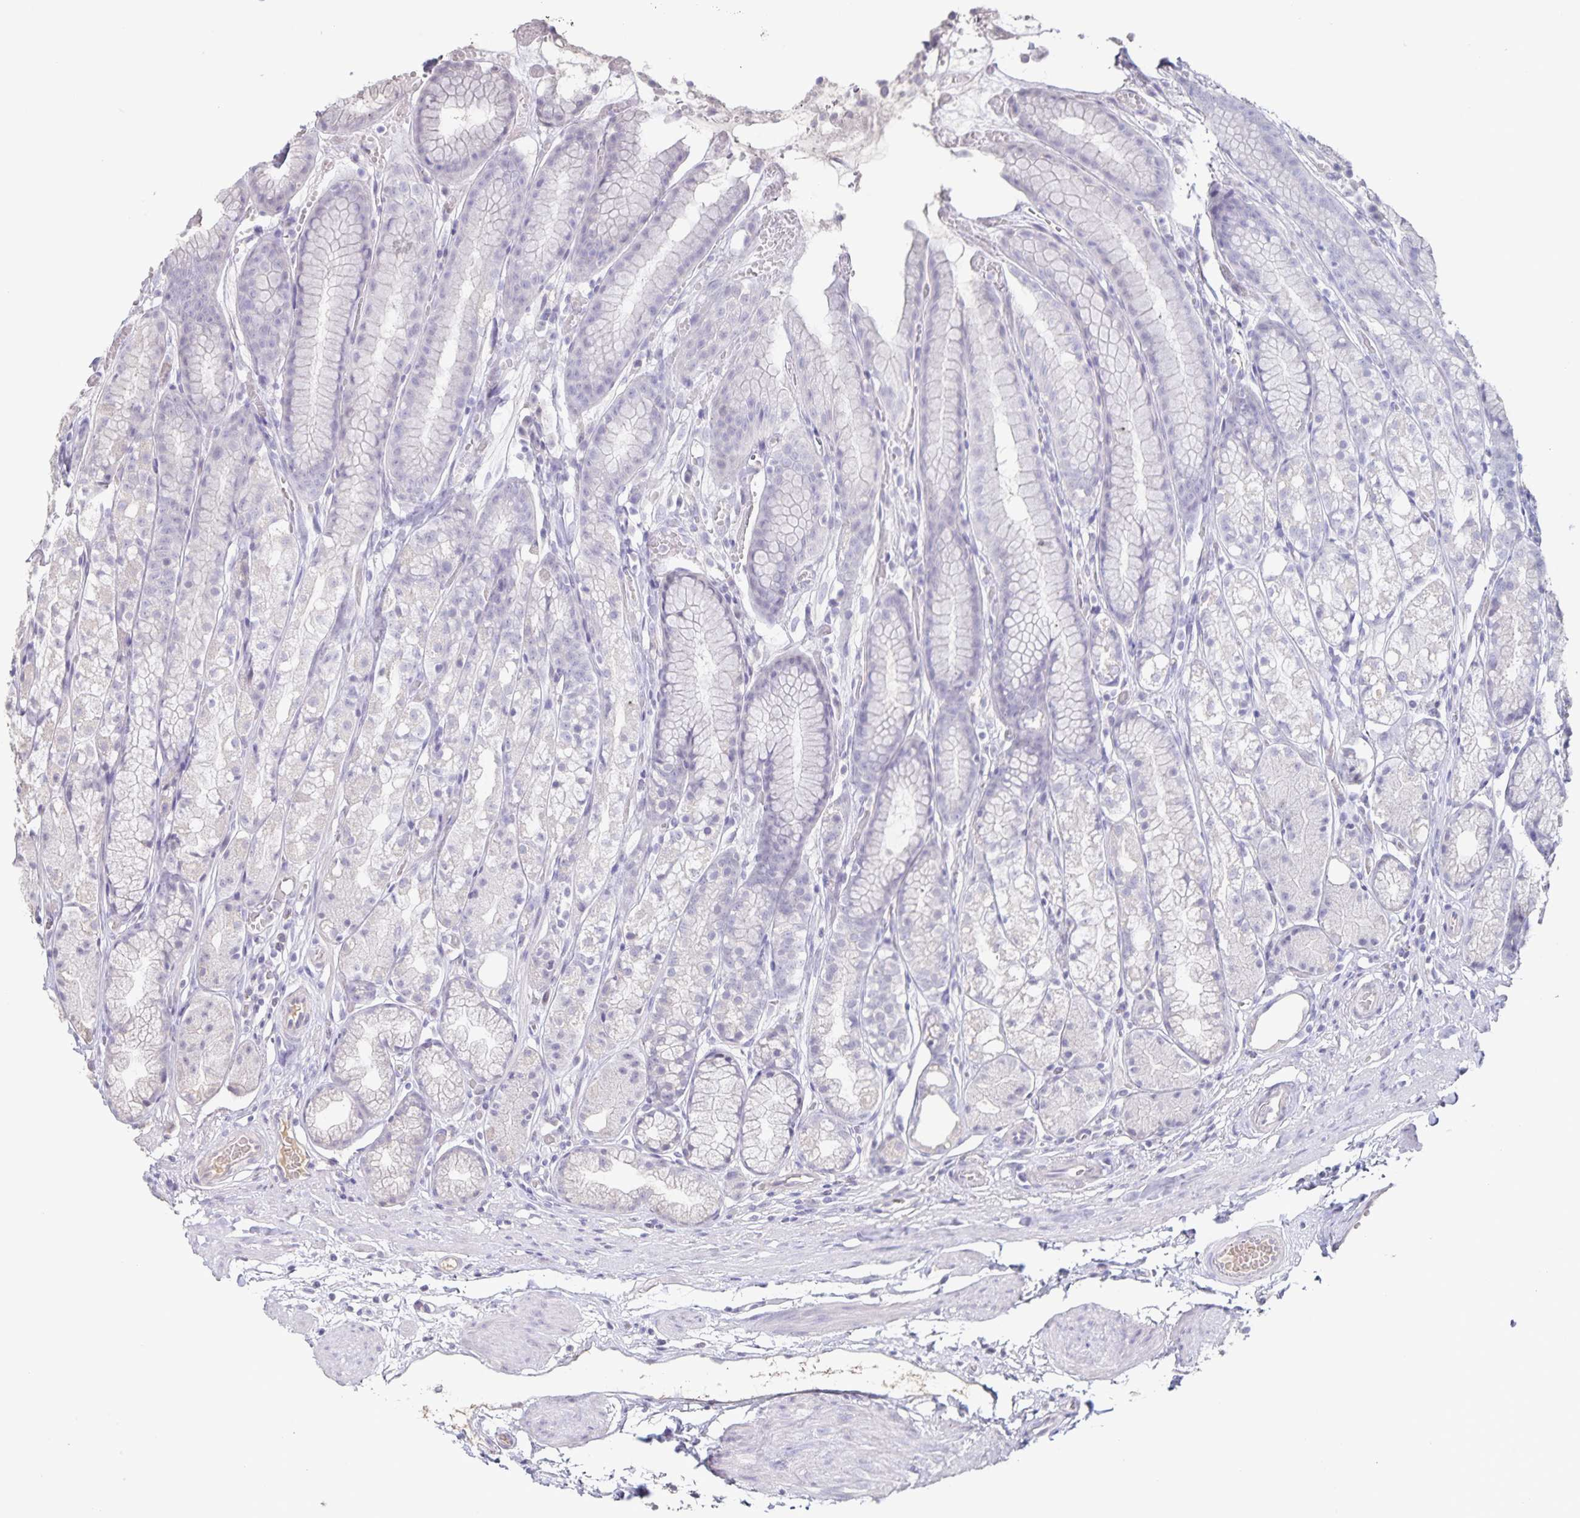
{"staining": {"intensity": "negative", "quantity": "none", "location": "none"}, "tissue": "stomach", "cell_type": "Glandular cells", "image_type": "normal", "snomed": [{"axis": "morphology", "description": "Normal tissue, NOS"}, {"axis": "topography", "description": "Smooth muscle"}, {"axis": "topography", "description": "Stomach"}], "caption": "A high-resolution photomicrograph shows IHC staining of benign stomach, which demonstrates no significant staining in glandular cells. (Stains: DAB (3,3'-diaminobenzidine) IHC with hematoxylin counter stain, Microscopy: brightfield microscopy at high magnification).", "gene": "INSL5", "patient": {"sex": "male", "age": 70}}